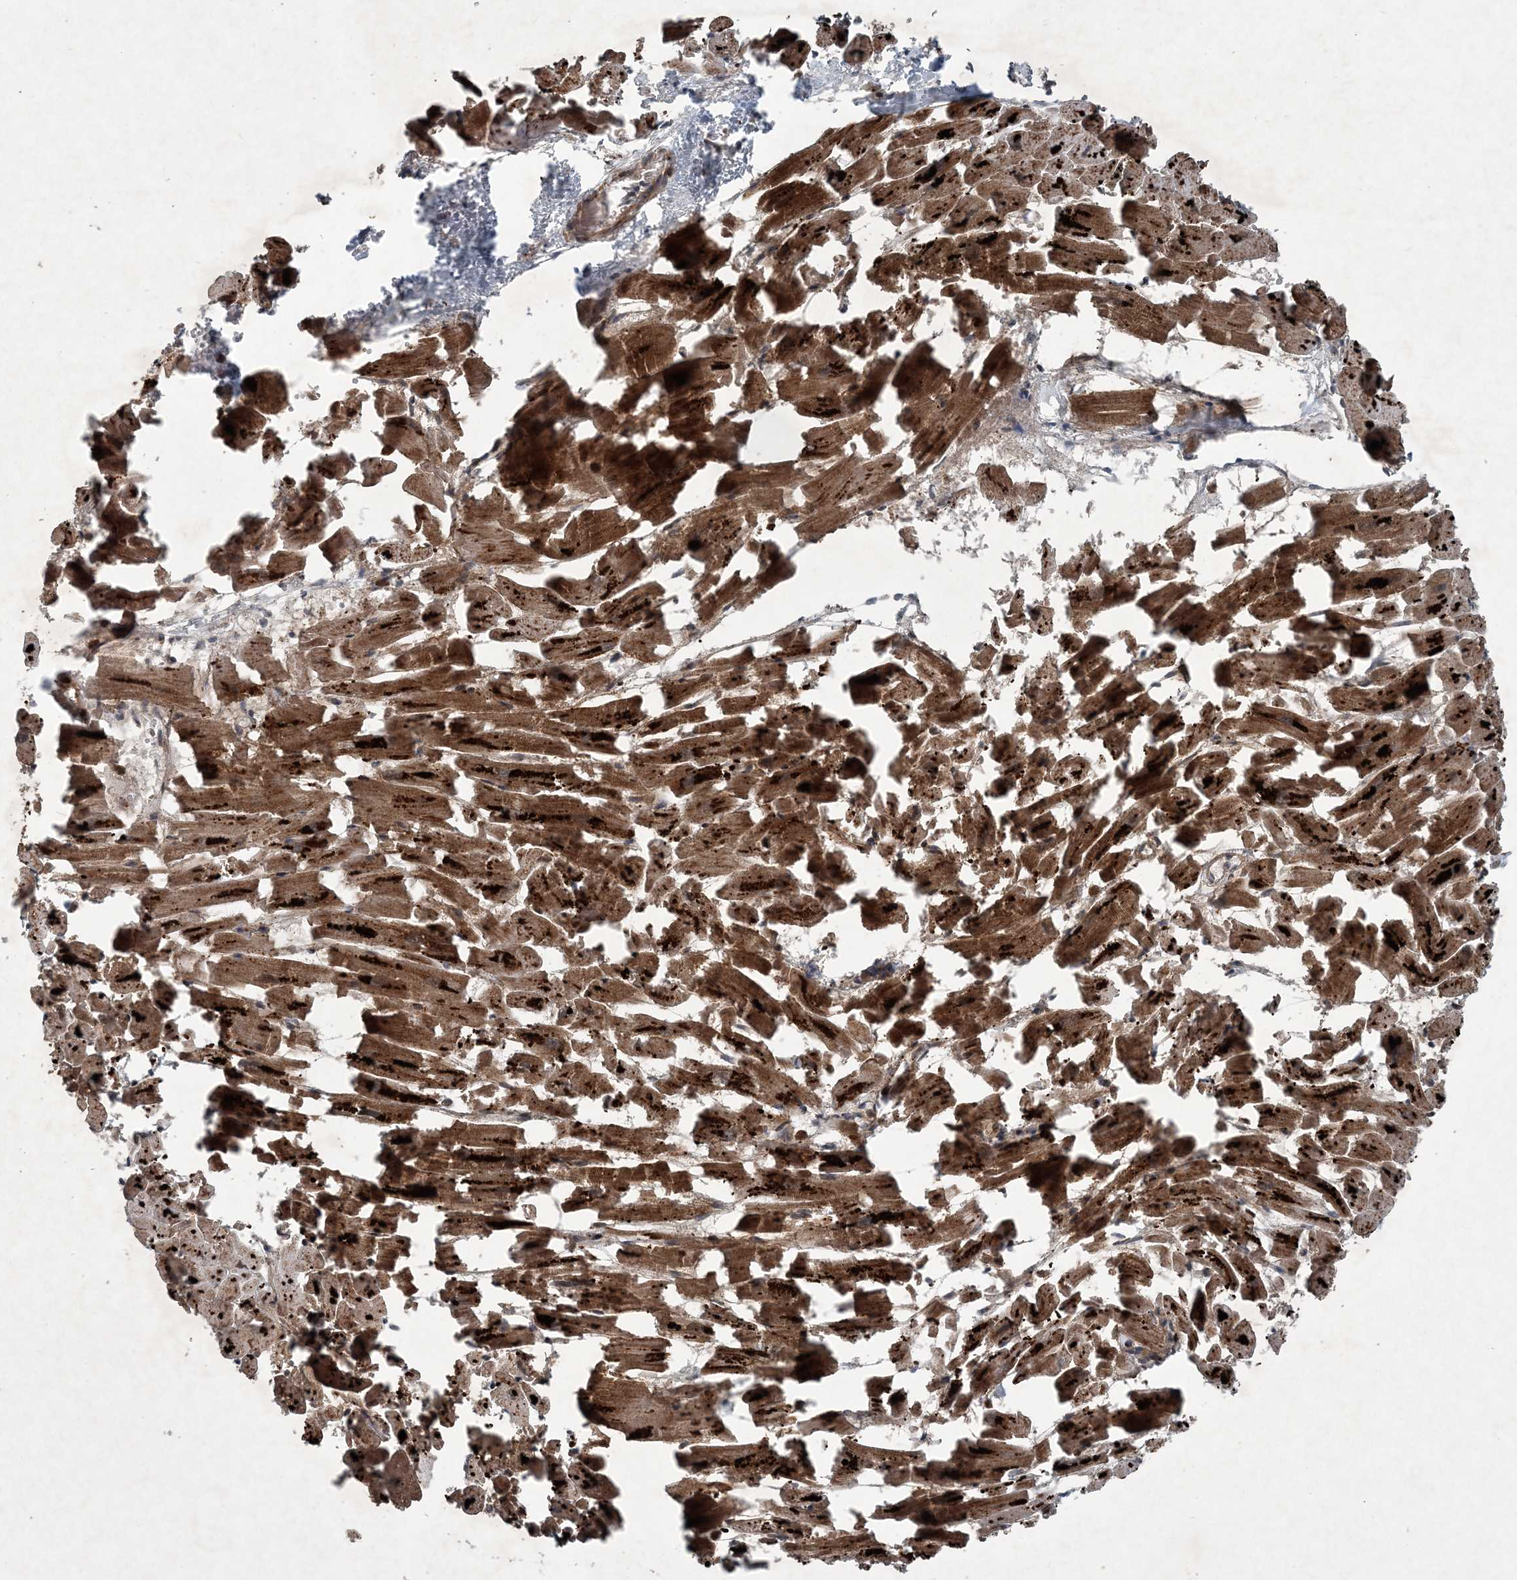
{"staining": {"intensity": "strong", "quantity": ">75%", "location": "cytoplasmic/membranous"}, "tissue": "heart muscle", "cell_type": "Cardiomyocytes", "image_type": "normal", "snomed": [{"axis": "morphology", "description": "Normal tissue, NOS"}, {"axis": "topography", "description": "Heart"}], "caption": "The micrograph reveals staining of normal heart muscle, revealing strong cytoplasmic/membranous protein staining (brown color) within cardiomyocytes. (DAB IHC, brown staining for protein, blue staining for nuclei).", "gene": "NDUFA2", "patient": {"sex": "female", "age": 64}}